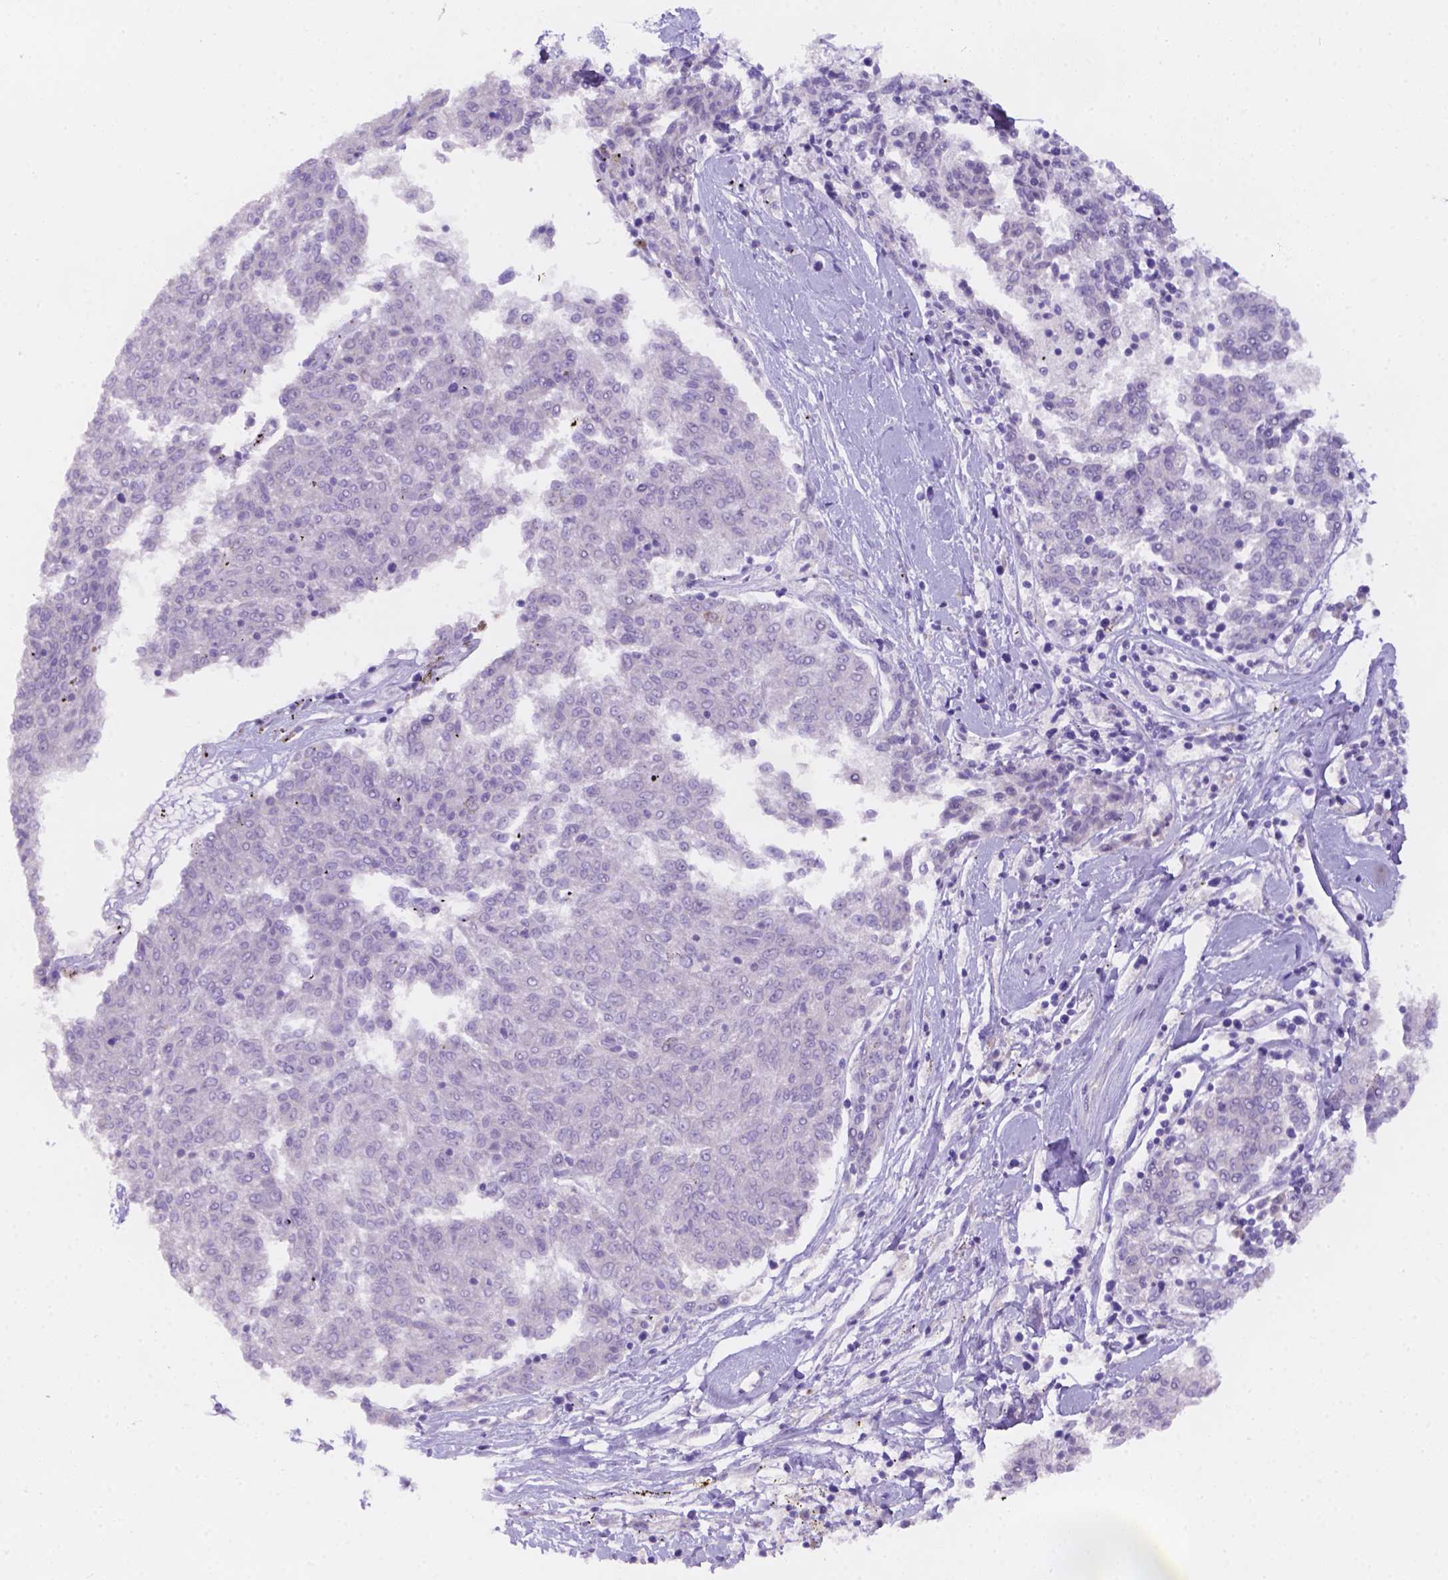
{"staining": {"intensity": "negative", "quantity": "none", "location": "none"}, "tissue": "melanoma", "cell_type": "Tumor cells", "image_type": "cancer", "snomed": [{"axis": "morphology", "description": "Malignant melanoma, NOS"}, {"axis": "topography", "description": "Skin"}], "caption": "This histopathology image is of malignant melanoma stained with IHC to label a protein in brown with the nuclei are counter-stained blue. There is no expression in tumor cells.", "gene": "CD96", "patient": {"sex": "female", "age": 72}}